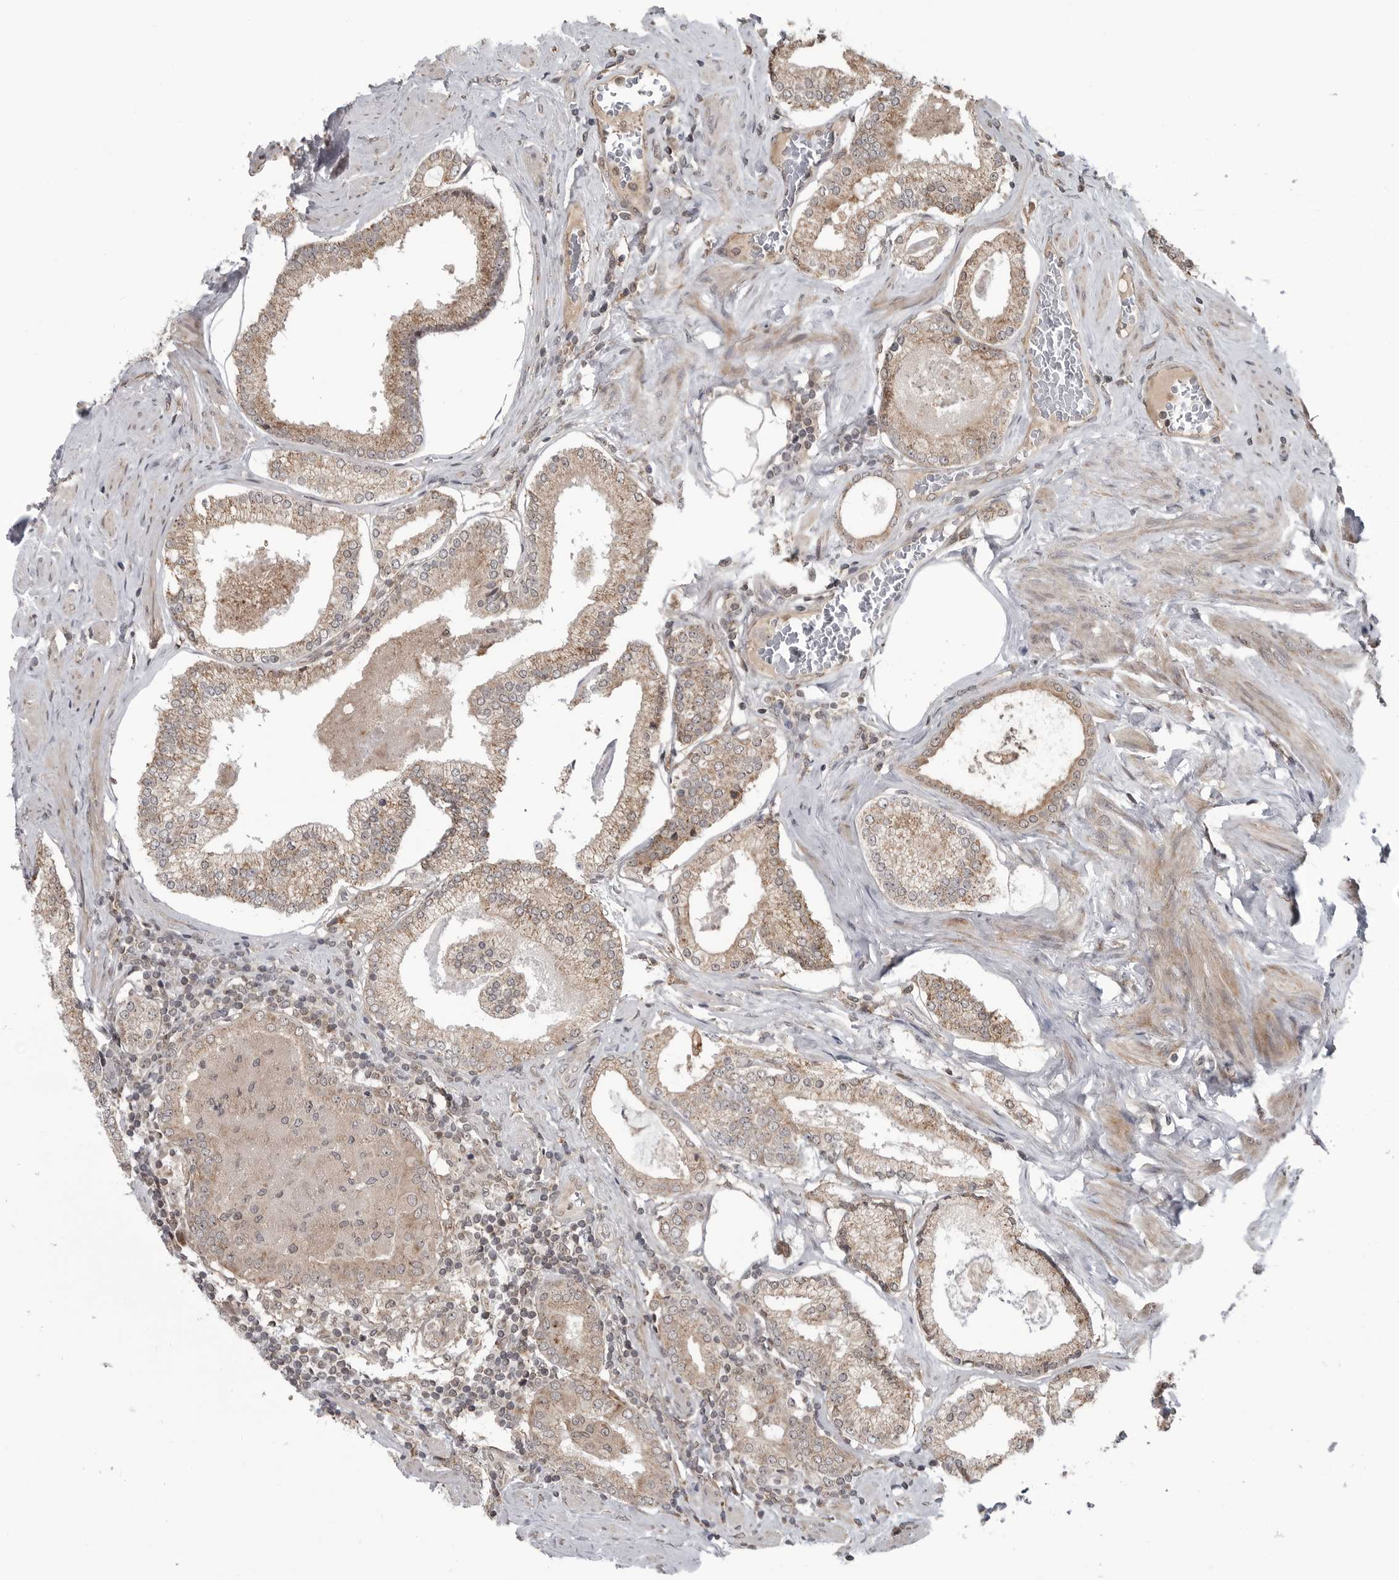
{"staining": {"intensity": "moderate", "quantity": ">75%", "location": "cytoplasmic/membranous"}, "tissue": "prostate cancer", "cell_type": "Tumor cells", "image_type": "cancer", "snomed": [{"axis": "morphology", "description": "Adenocarcinoma, Low grade"}, {"axis": "topography", "description": "Prostate"}], "caption": "The micrograph reveals a brown stain indicating the presence of a protein in the cytoplasmic/membranous of tumor cells in prostate cancer. The protein is shown in brown color, while the nuclei are stained blue.", "gene": "FAAP100", "patient": {"sex": "male", "age": 71}}